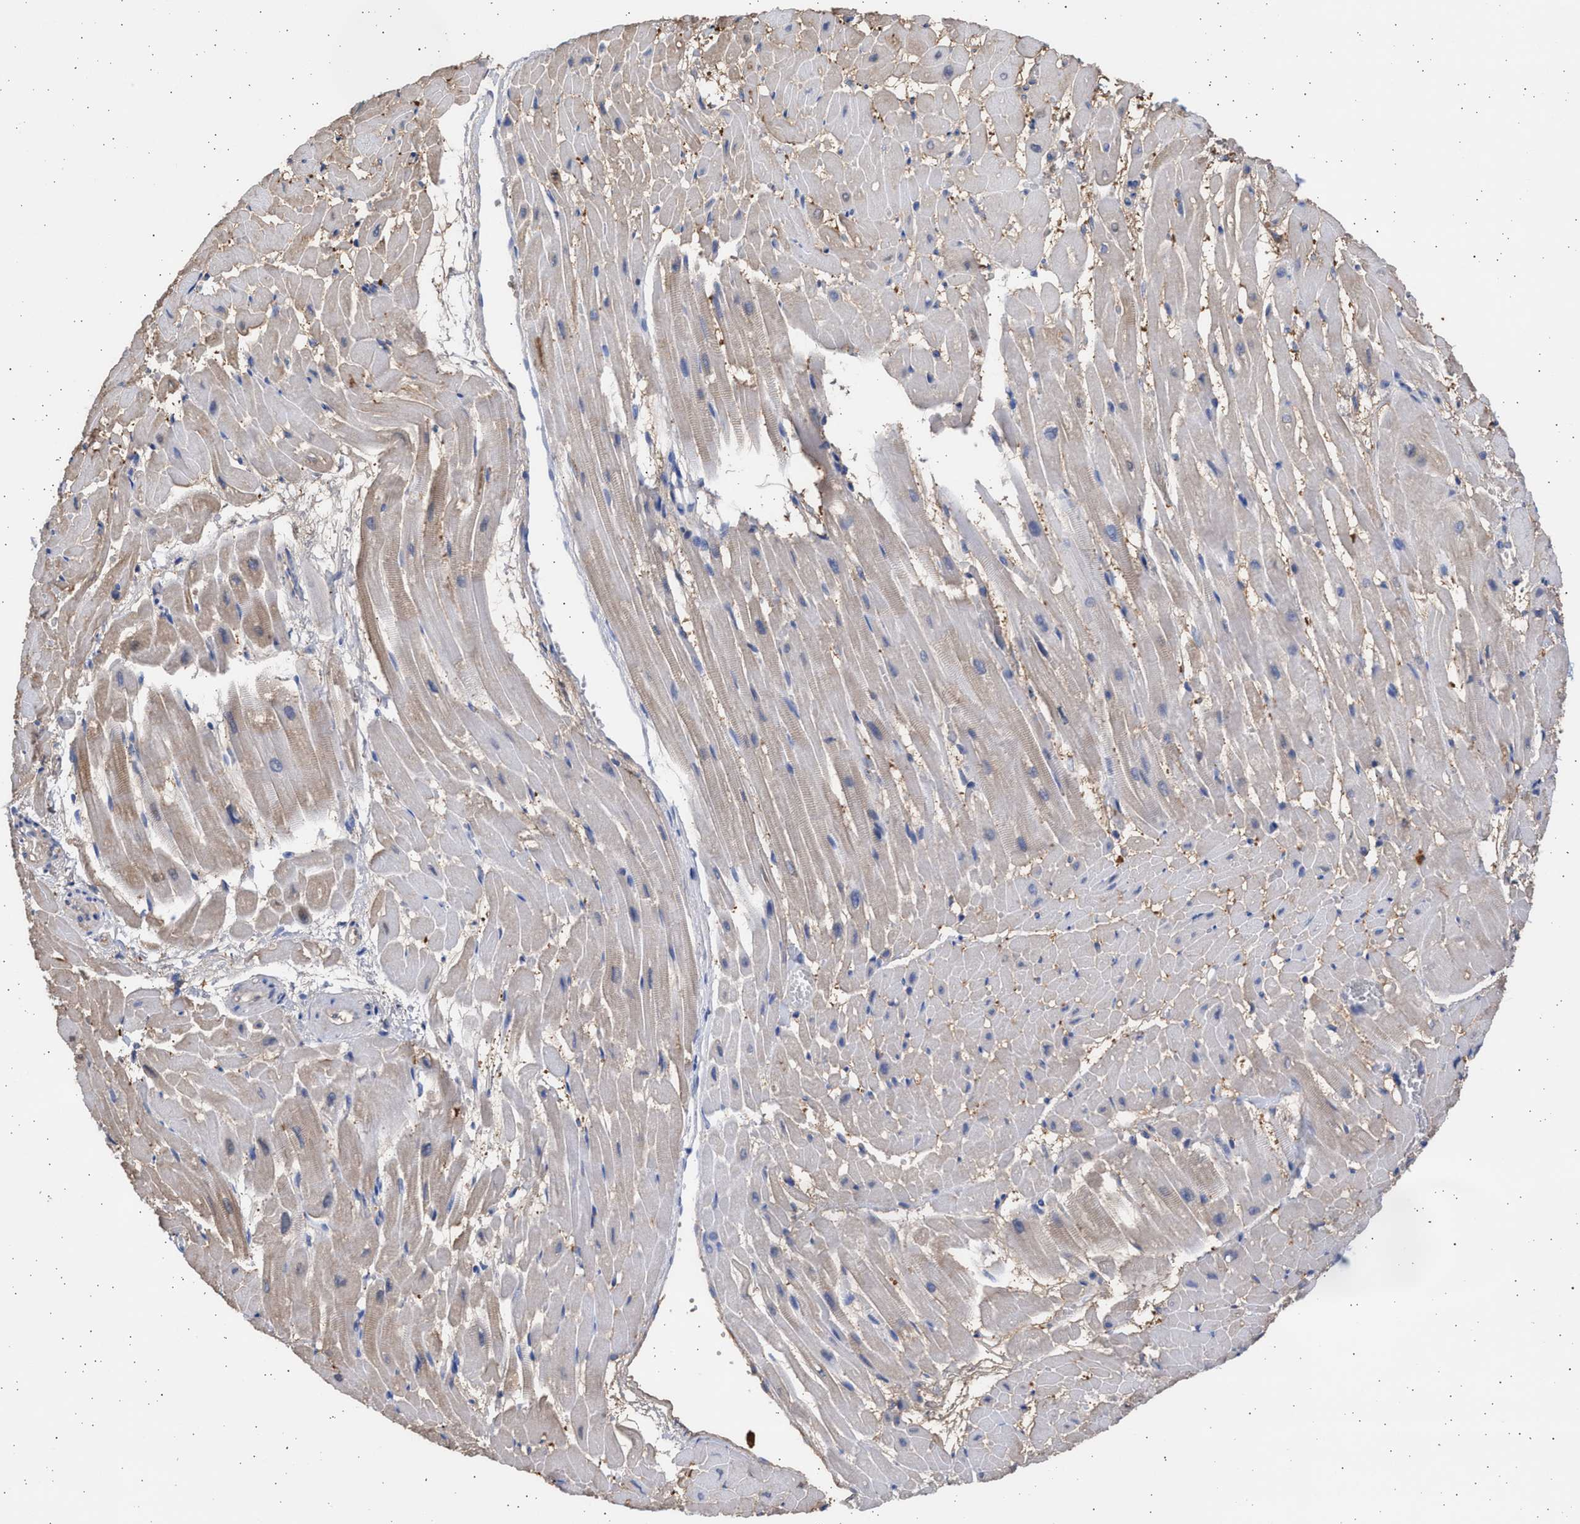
{"staining": {"intensity": "weak", "quantity": ">75%", "location": "cytoplasmic/membranous"}, "tissue": "heart muscle", "cell_type": "Cardiomyocytes", "image_type": "normal", "snomed": [{"axis": "morphology", "description": "Normal tissue, NOS"}, {"axis": "topography", "description": "Heart"}], "caption": "About >75% of cardiomyocytes in normal human heart muscle exhibit weak cytoplasmic/membranous protein expression as visualized by brown immunohistochemical staining.", "gene": "ALDOC", "patient": {"sex": "male", "age": 45}}